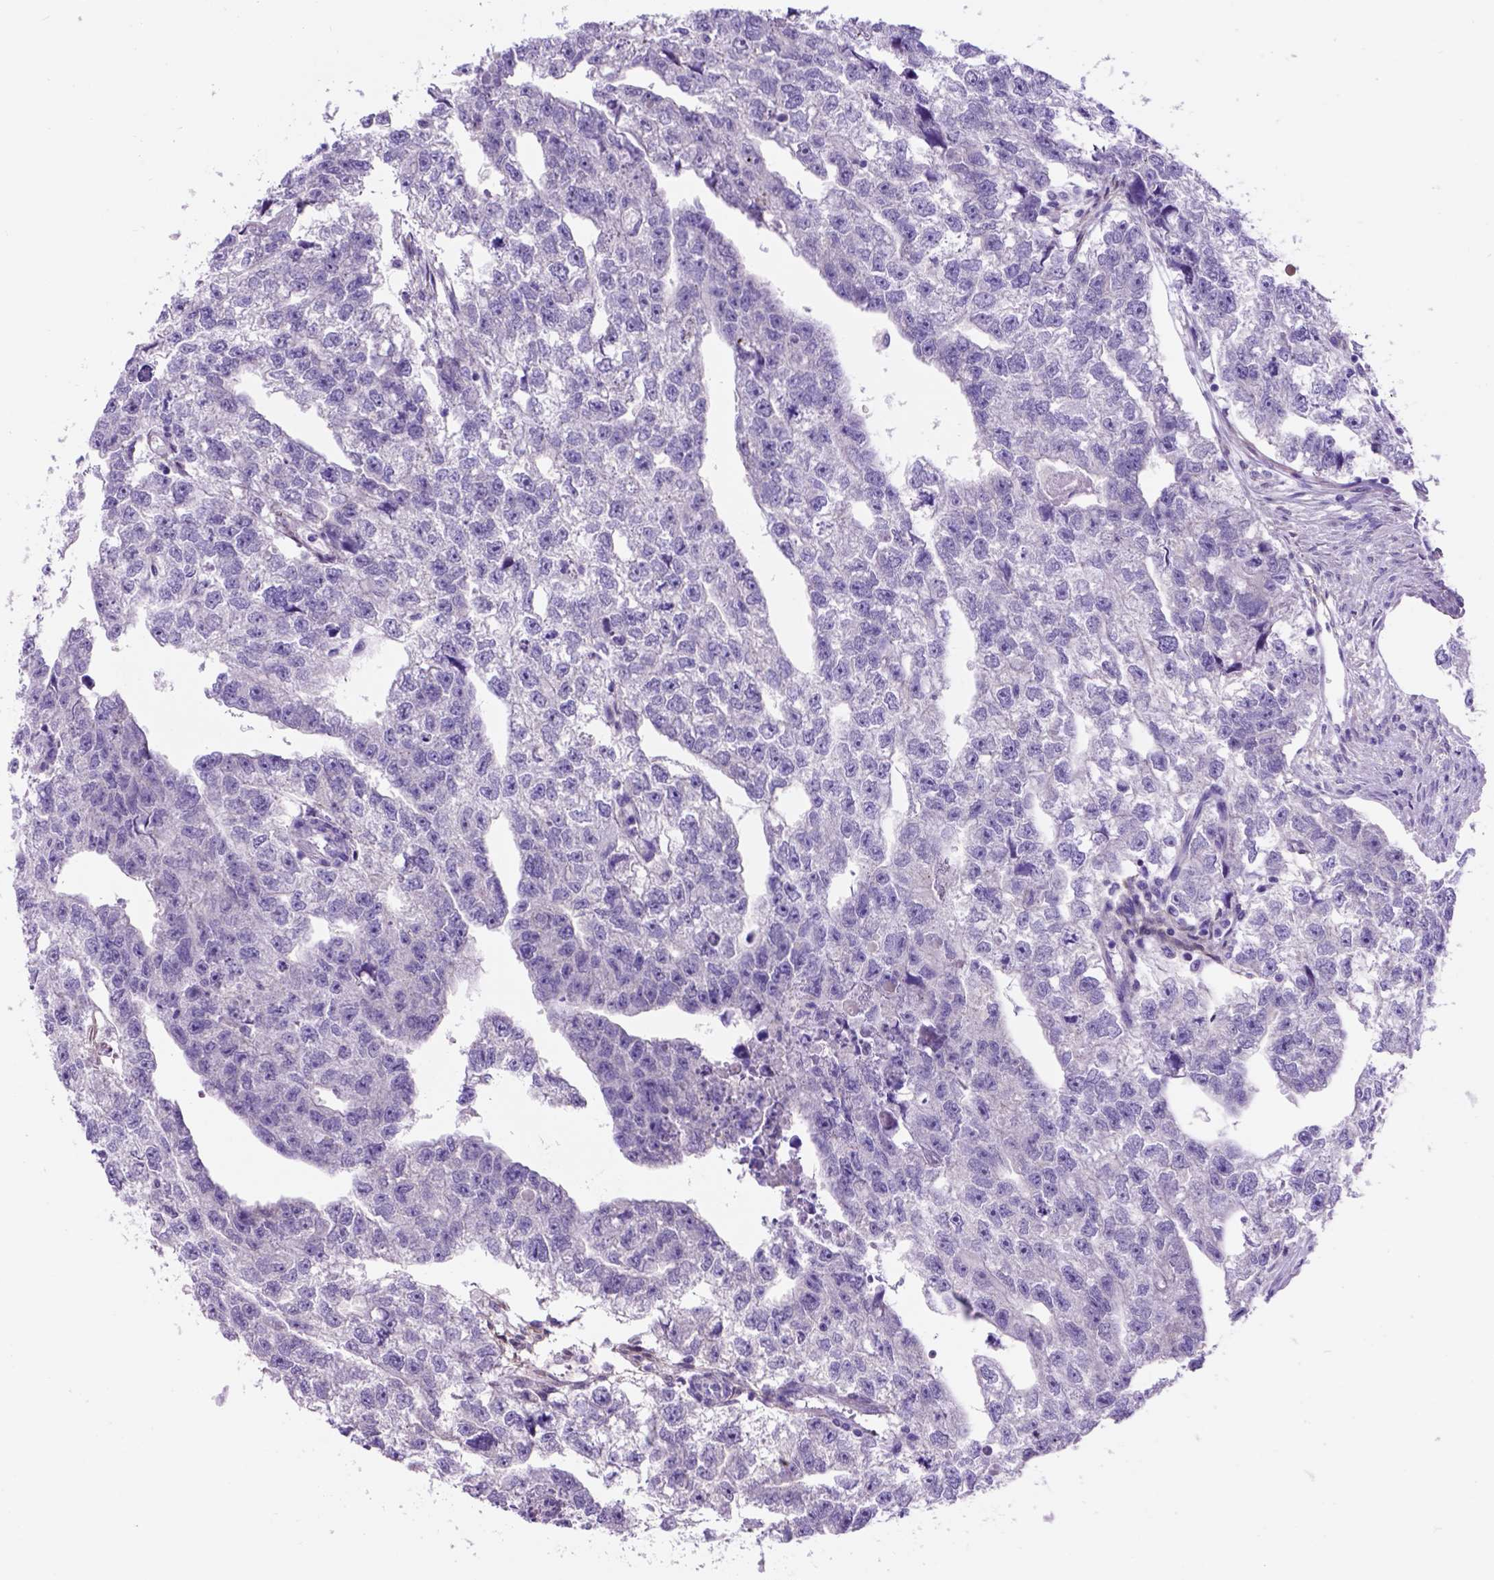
{"staining": {"intensity": "negative", "quantity": "none", "location": "none"}, "tissue": "testis cancer", "cell_type": "Tumor cells", "image_type": "cancer", "snomed": [{"axis": "morphology", "description": "Carcinoma, Embryonal, NOS"}, {"axis": "morphology", "description": "Teratoma, malignant, NOS"}, {"axis": "topography", "description": "Testis"}], "caption": "This is an immunohistochemistry micrograph of embryonal carcinoma (testis). There is no staining in tumor cells.", "gene": "EGFR", "patient": {"sex": "male", "age": 44}}